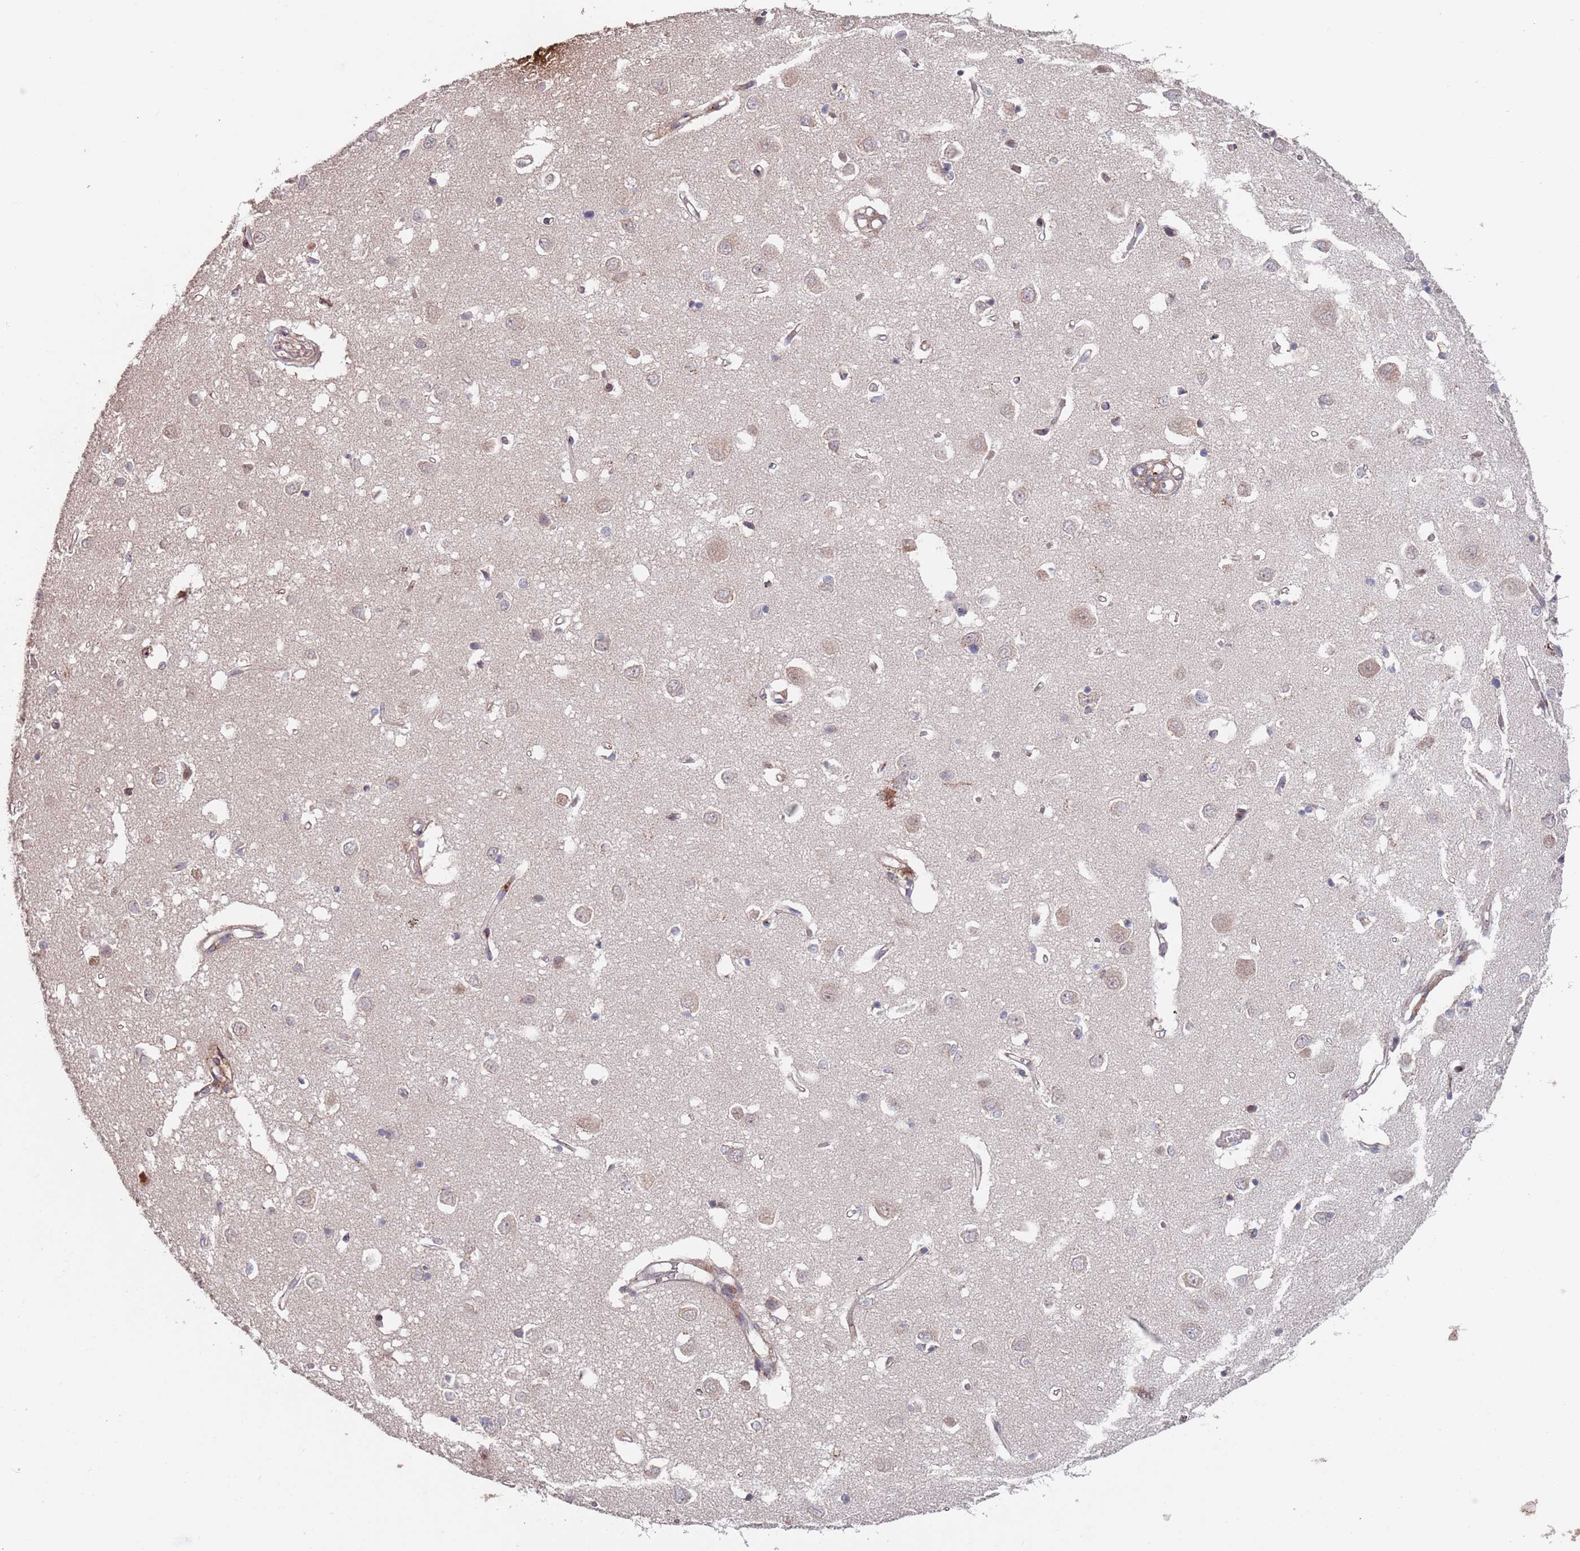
{"staining": {"intensity": "weak", "quantity": ">75%", "location": "cytoplasmic/membranous"}, "tissue": "cerebral cortex", "cell_type": "Endothelial cells", "image_type": "normal", "snomed": [{"axis": "morphology", "description": "Normal tissue, NOS"}, {"axis": "topography", "description": "Cerebral cortex"}], "caption": "Brown immunohistochemical staining in benign human cerebral cortex demonstrates weak cytoplasmic/membranous positivity in approximately >75% of endothelial cells.", "gene": "UNC45A", "patient": {"sex": "female", "age": 64}}